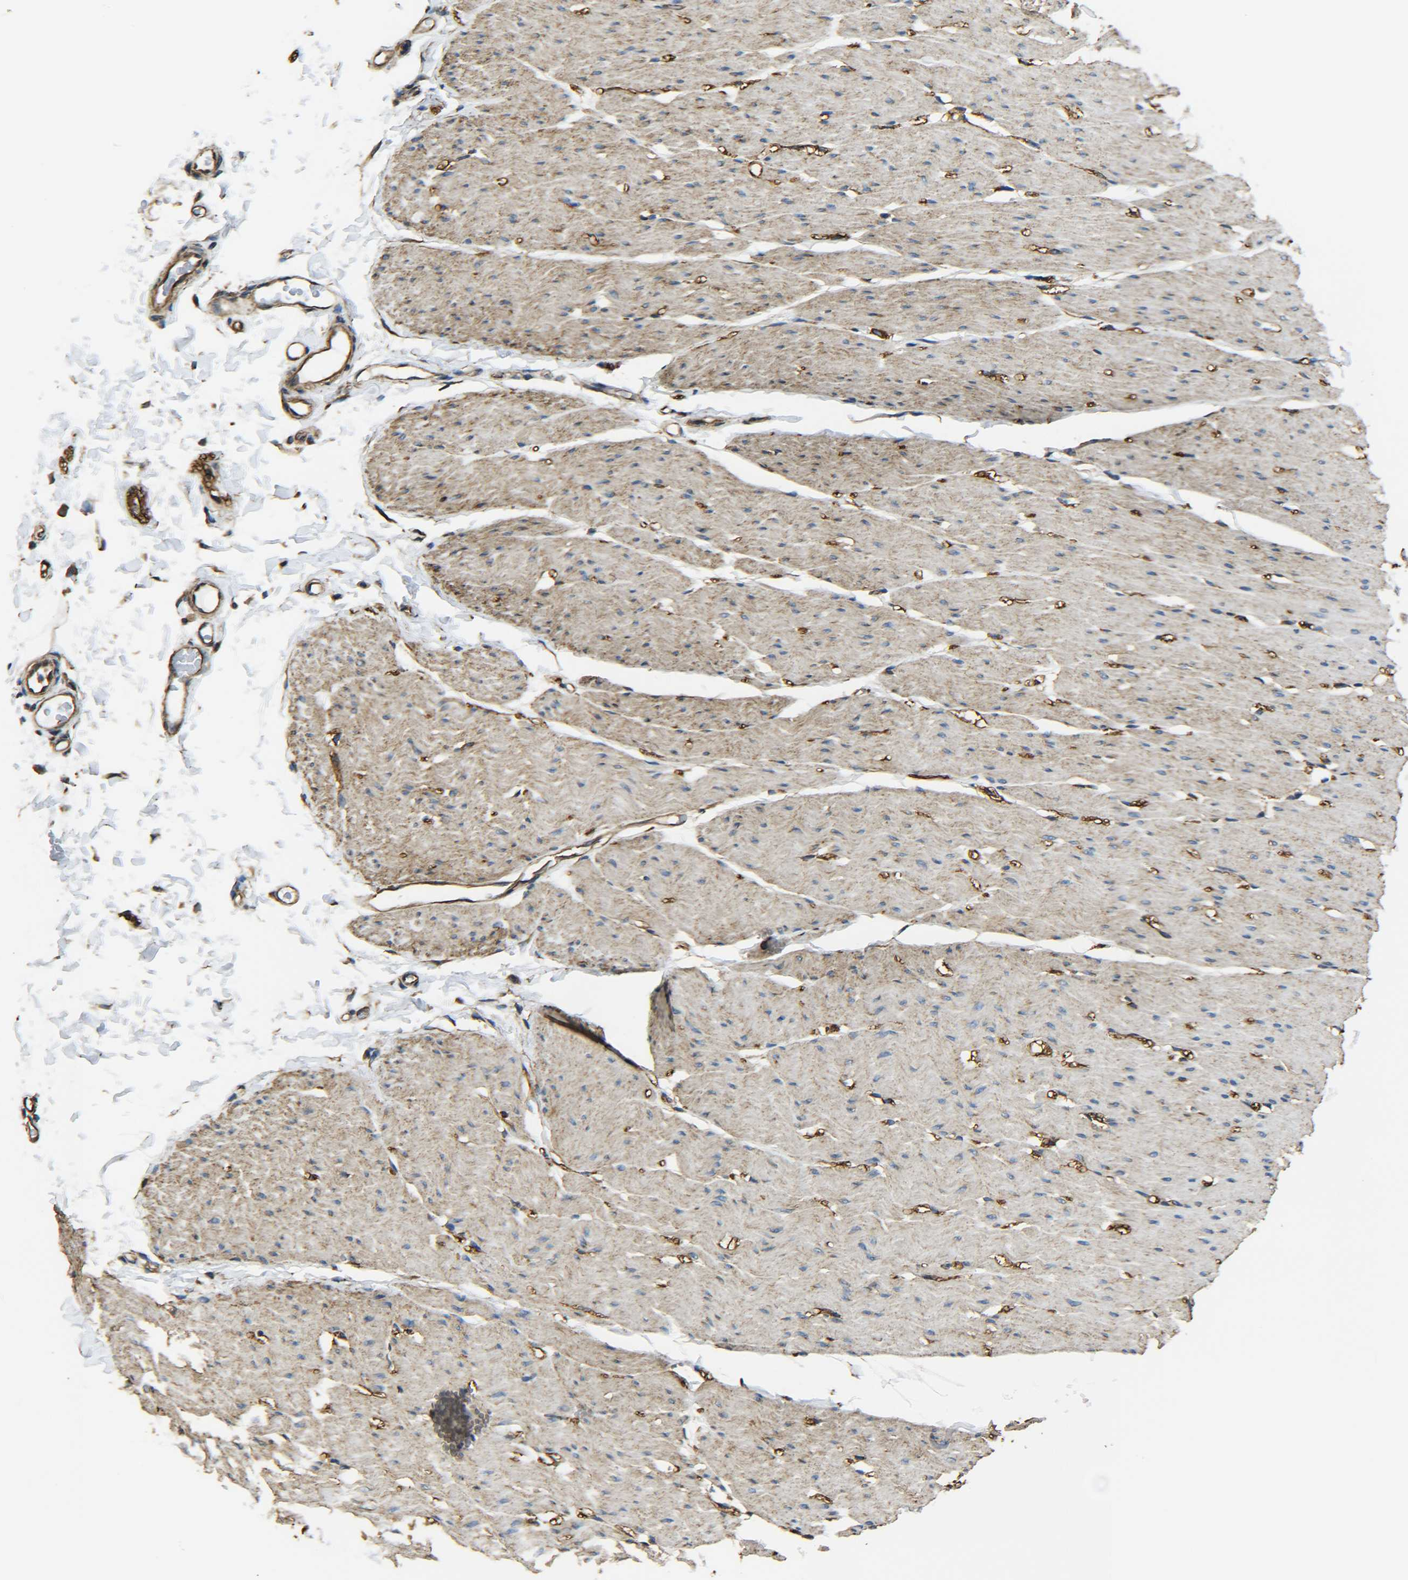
{"staining": {"intensity": "weak", "quantity": "25%-75%", "location": "cytoplasmic/membranous"}, "tissue": "smooth muscle", "cell_type": "Smooth muscle cells", "image_type": "normal", "snomed": [{"axis": "morphology", "description": "Normal tissue, NOS"}, {"axis": "topography", "description": "Smooth muscle"}, {"axis": "topography", "description": "Colon"}], "caption": "Smooth muscle cells exhibit low levels of weak cytoplasmic/membranous positivity in approximately 25%-75% of cells in benign human smooth muscle.", "gene": "TUBB", "patient": {"sex": "male", "age": 67}}